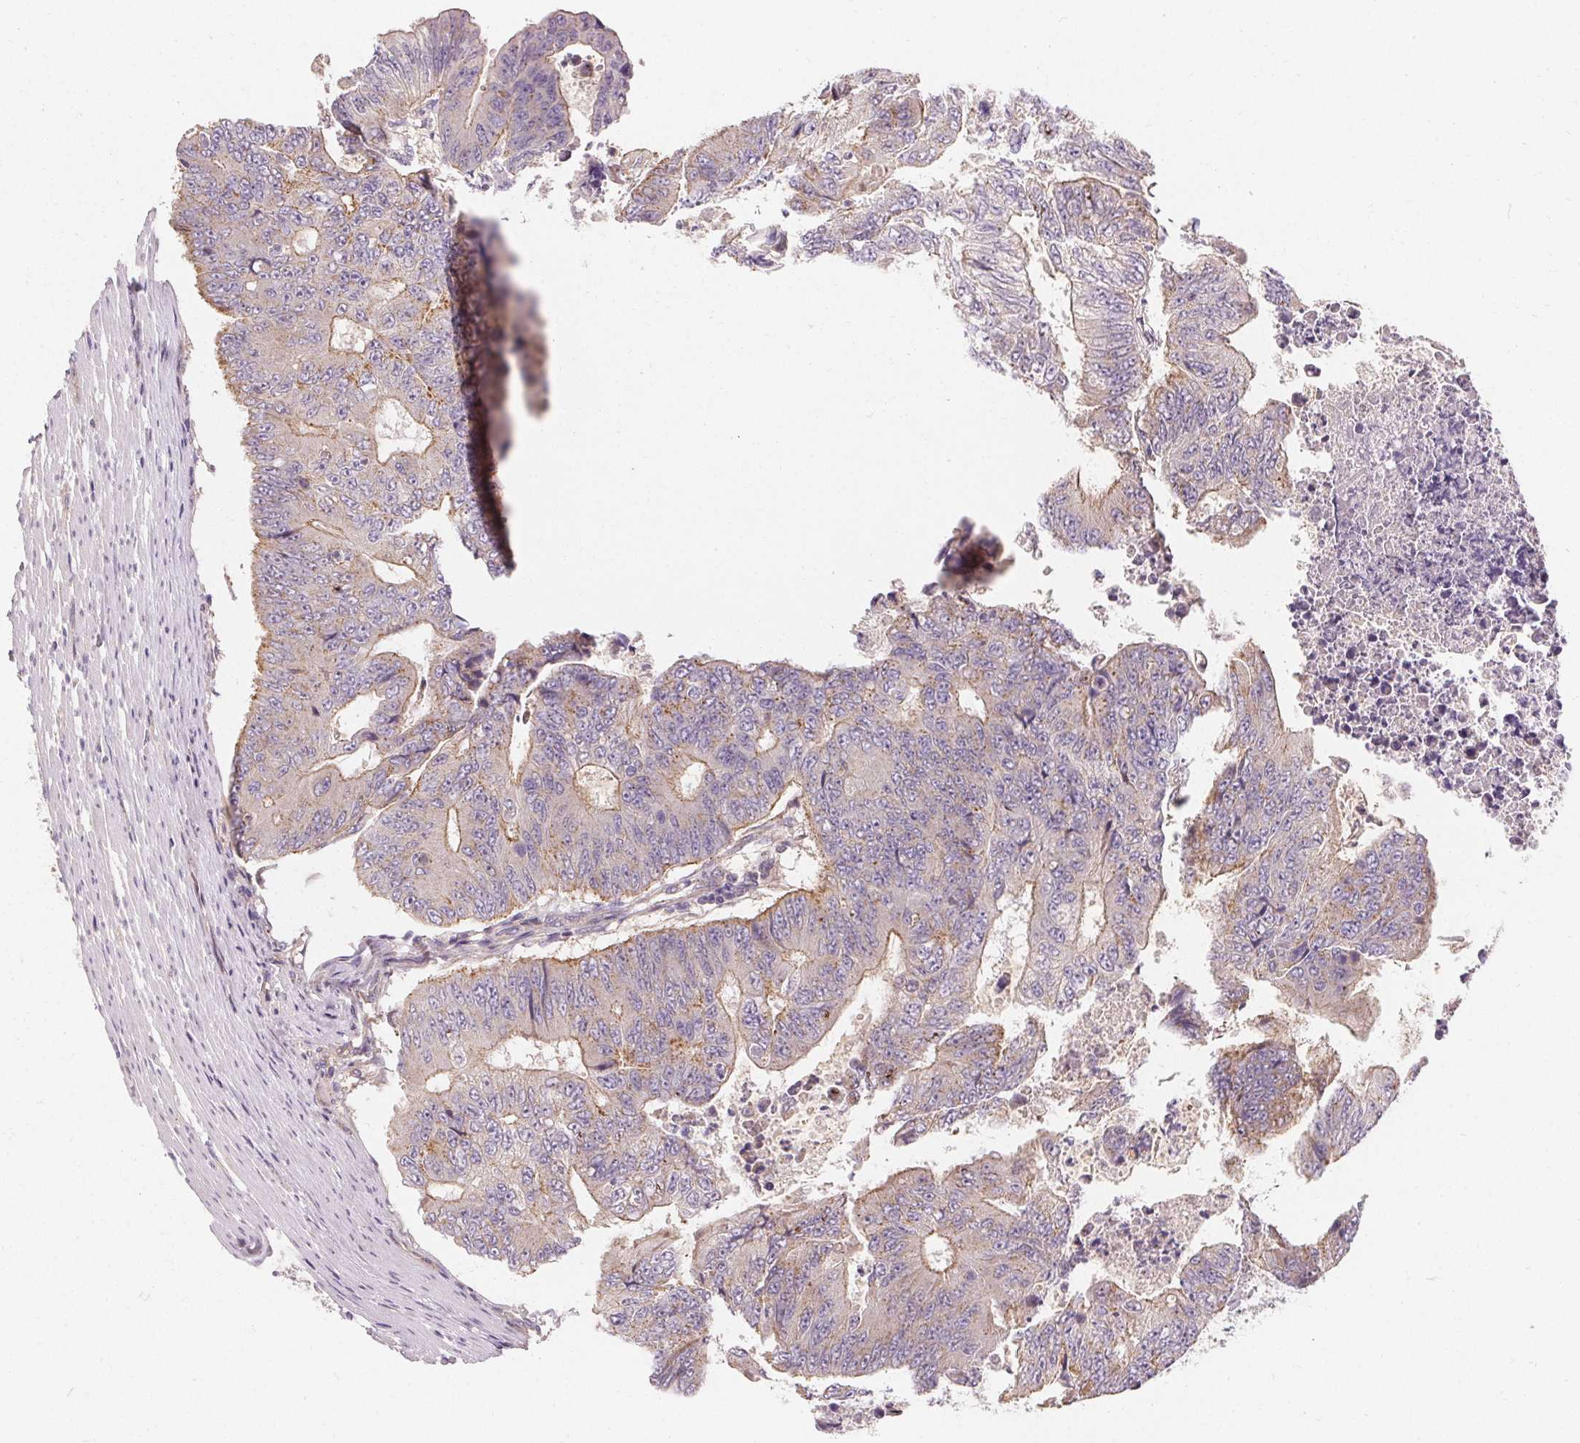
{"staining": {"intensity": "weak", "quantity": "25%-75%", "location": "cytoplasmic/membranous"}, "tissue": "colorectal cancer", "cell_type": "Tumor cells", "image_type": "cancer", "snomed": [{"axis": "morphology", "description": "Adenocarcinoma, NOS"}, {"axis": "topography", "description": "Colon"}], "caption": "Human adenocarcinoma (colorectal) stained with a protein marker demonstrates weak staining in tumor cells.", "gene": "APLP1", "patient": {"sex": "female", "age": 48}}